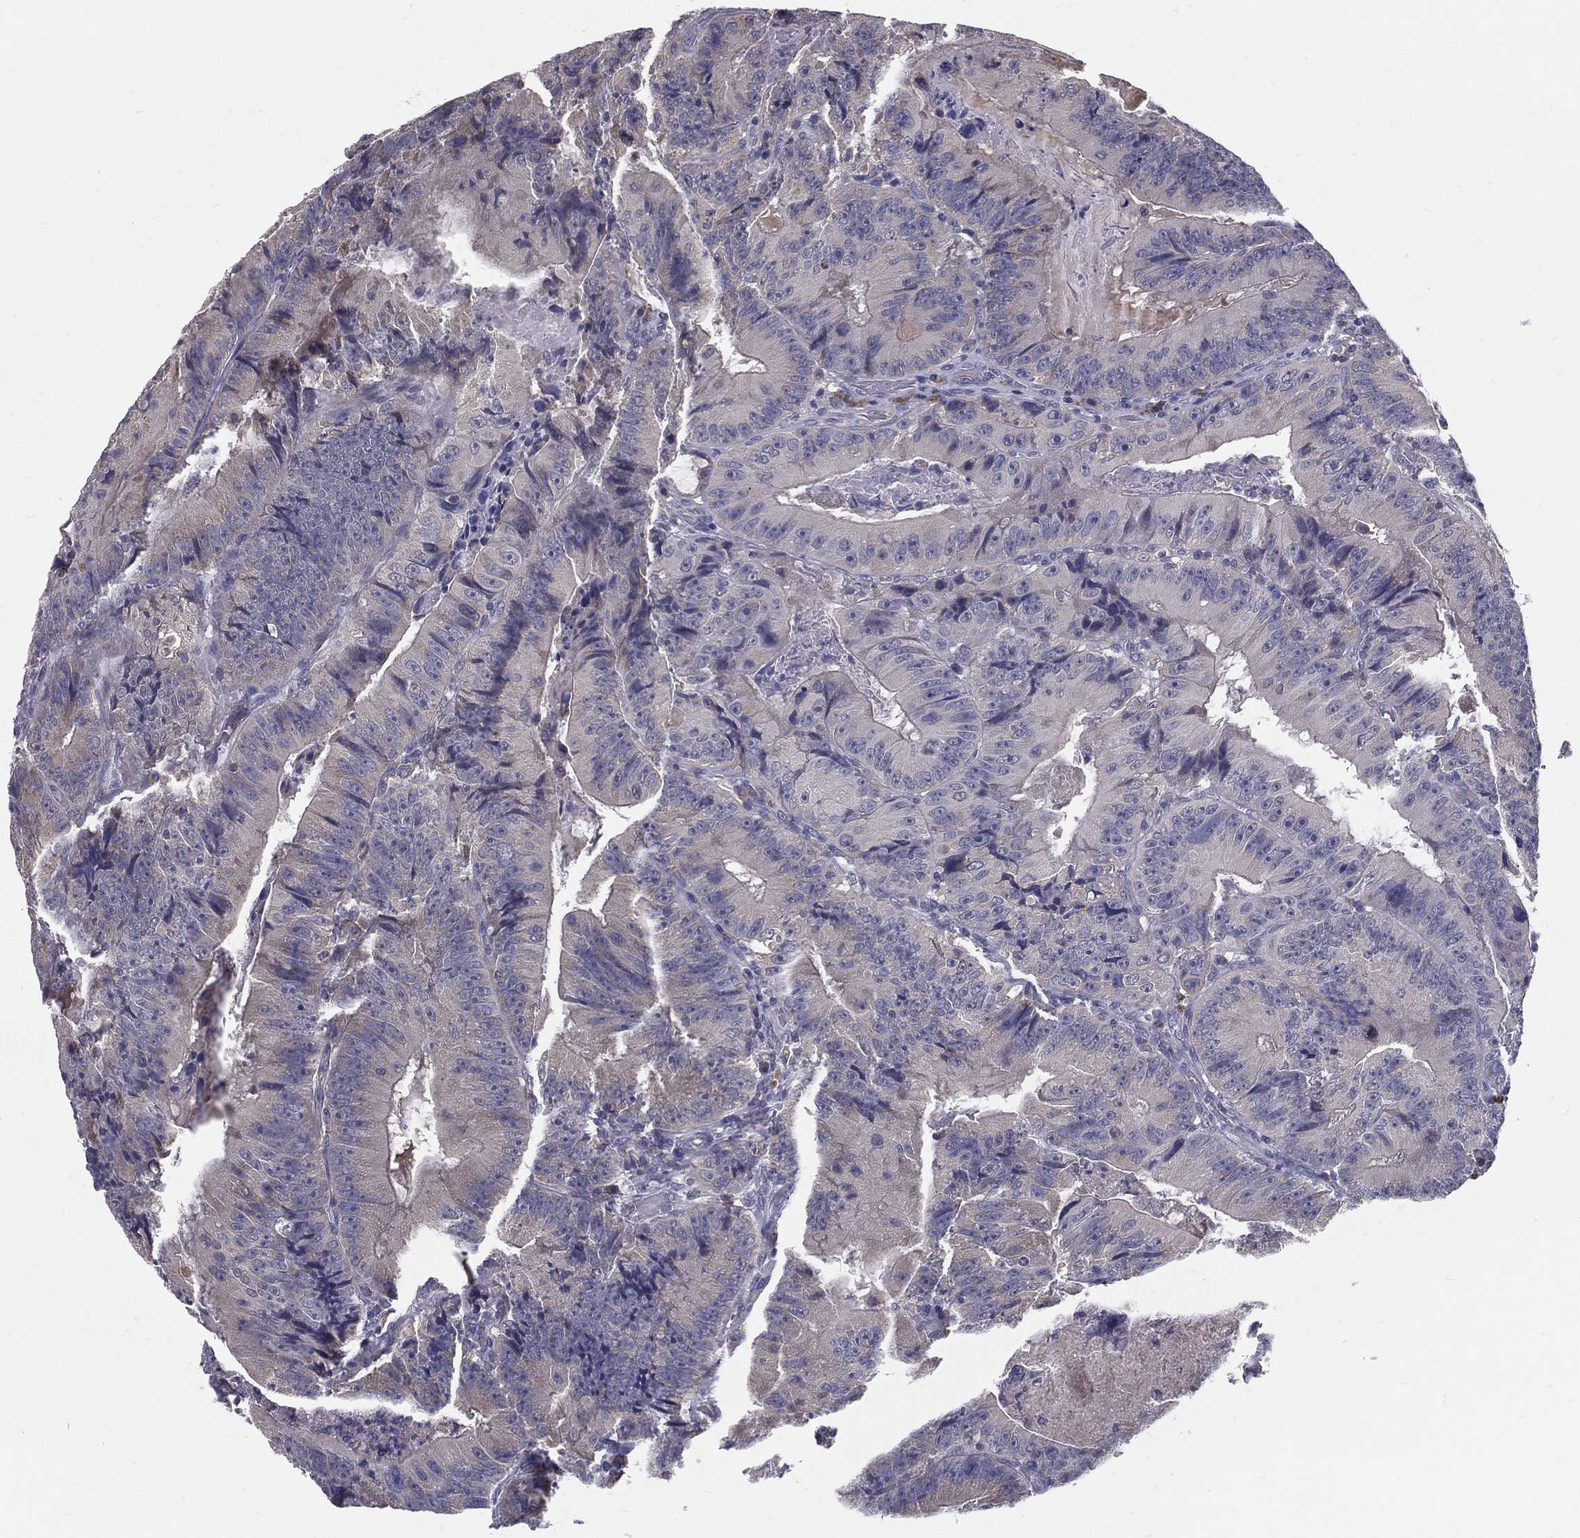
{"staining": {"intensity": "negative", "quantity": "none", "location": "none"}, "tissue": "colorectal cancer", "cell_type": "Tumor cells", "image_type": "cancer", "snomed": [{"axis": "morphology", "description": "Adenocarcinoma, NOS"}, {"axis": "topography", "description": "Colon"}], "caption": "Protein analysis of colorectal cancer (adenocarcinoma) shows no significant positivity in tumor cells. (Immunohistochemistry, brightfield microscopy, high magnification).", "gene": "PCSK1", "patient": {"sex": "female", "age": 86}}